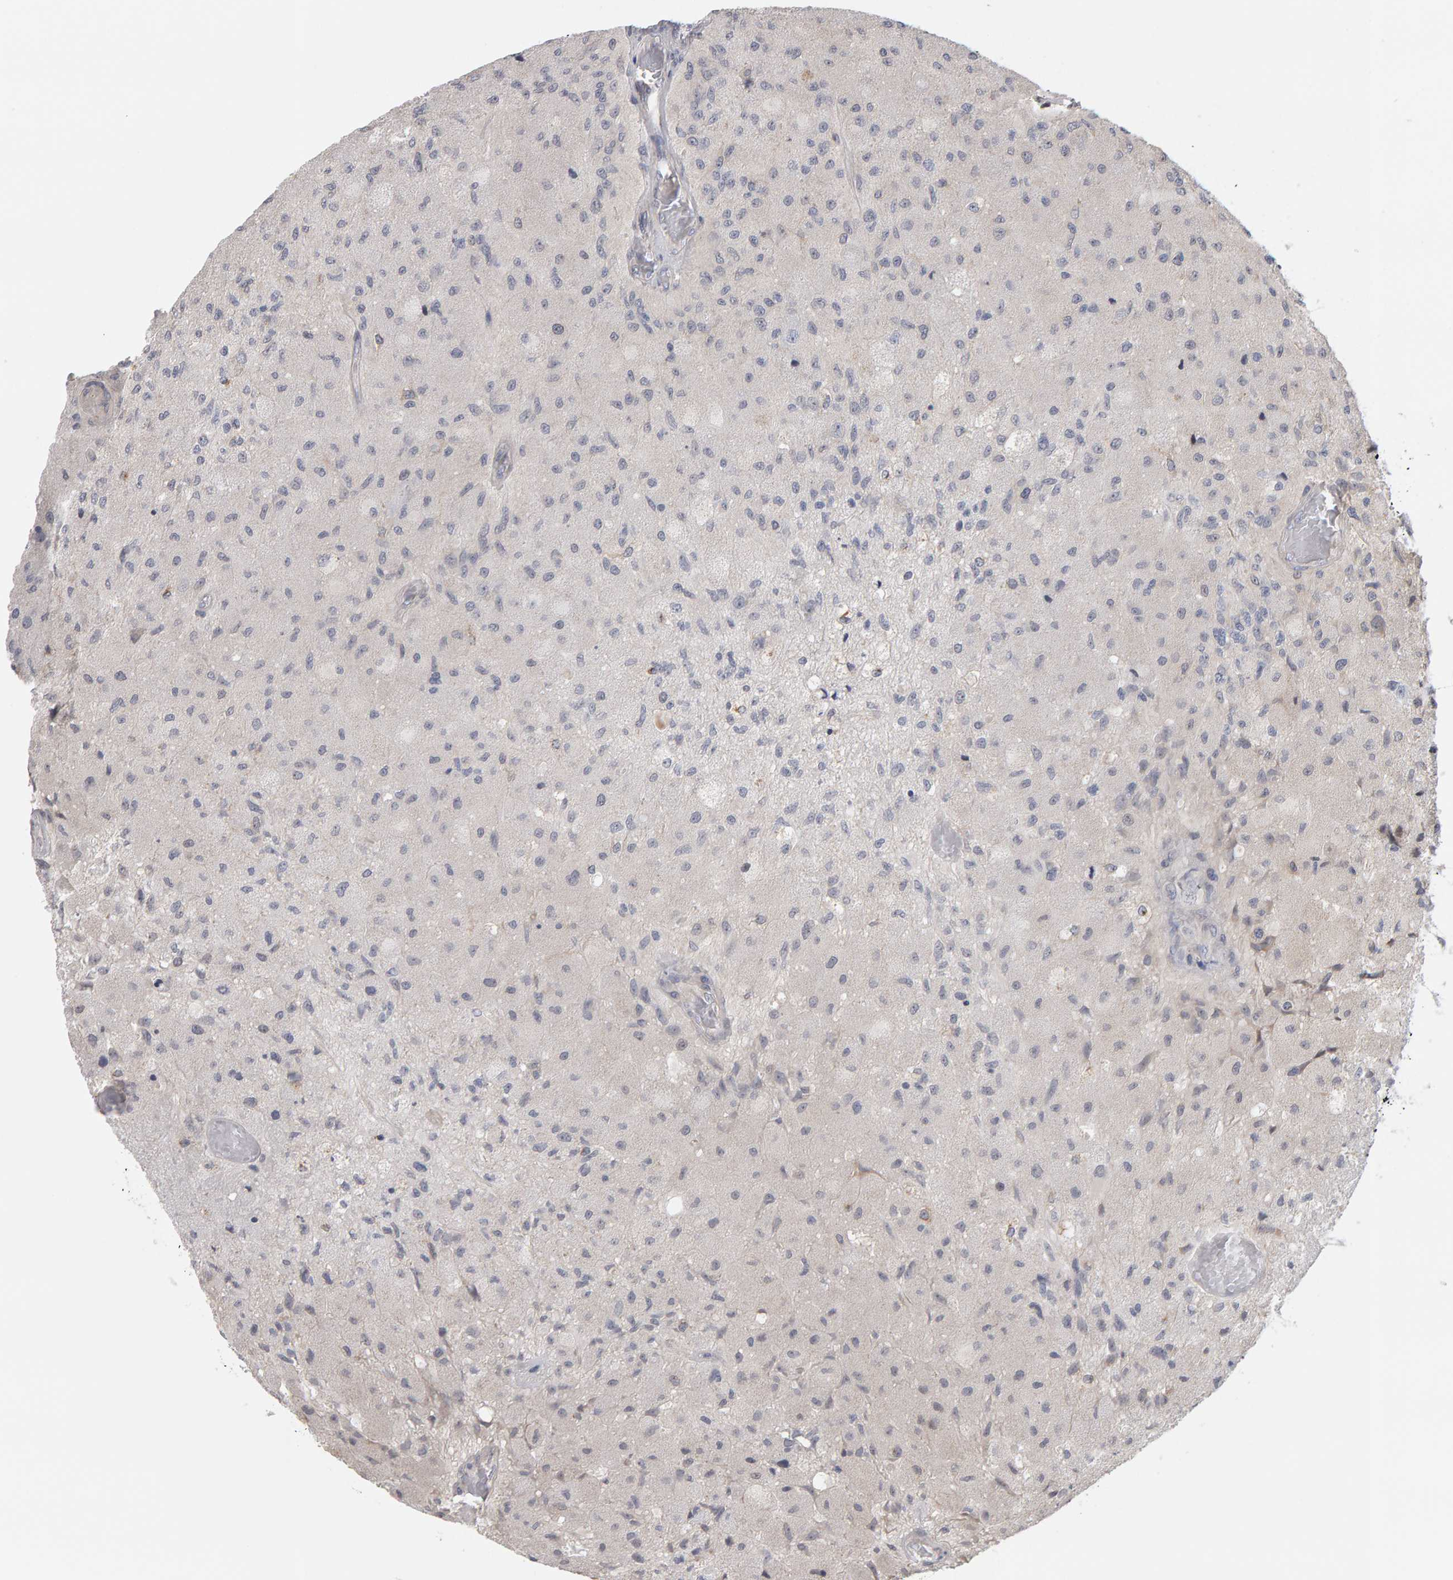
{"staining": {"intensity": "negative", "quantity": "none", "location": "none"}, "tissue": "glioma", "cell_type": "Tumor cells", "image_type": "cancer", "snomed": [{"axis": "morphology", "description": "Normal tissue, NOS"}, {"axis": "morphology", "description": "Glioma, malignant, High grade"}, {"axis": "topography", "description": "Cerebral cortex"}], "caption": "IHC micrograph of human high-grade glioma (malignant) stained for a protein (brown), which reveals no staining in tumor cells.", "gene": "MSRA", "patient": {"sex": "male", "age": 77}}